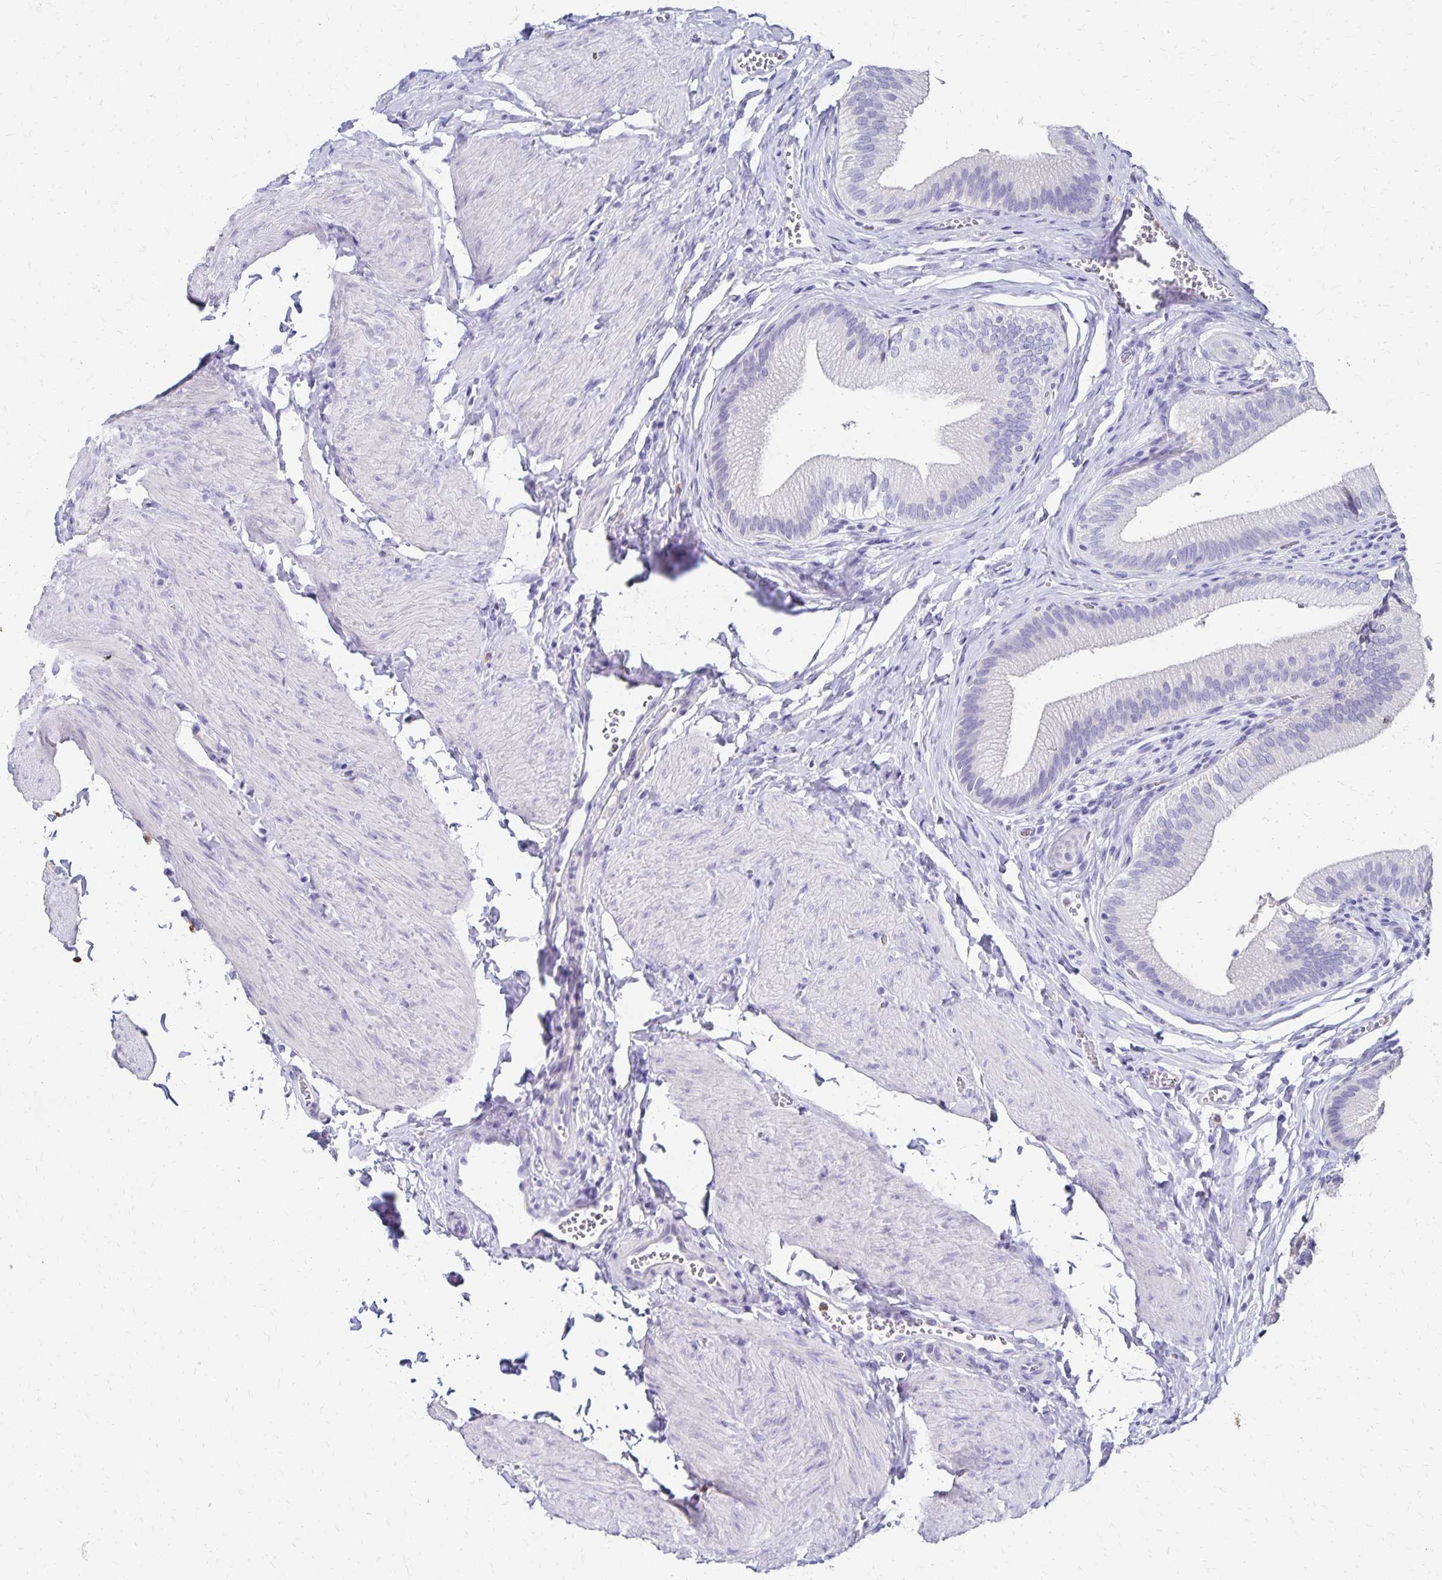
{"staining": {"intensity": "negative", "quantity": "none", "location": "none"}, "tissue": "gallbladder", "cell_type": "Glandular cells", "image_type": "normal", "snomed": [{"axis": "morphology", "description": "Normal tissue, NOS"}, {"axis": "topography", "description": "Gallbladder"}, {"axis": "topography", "description": "Peripheral nerve tissue"}], "caption": "This is an IHC photomicrograph of benign human gallbladder. There is no positivity in glandular cells.", "gene": "DYNLT4", "patient": {"sex": "male", "age": 17}}